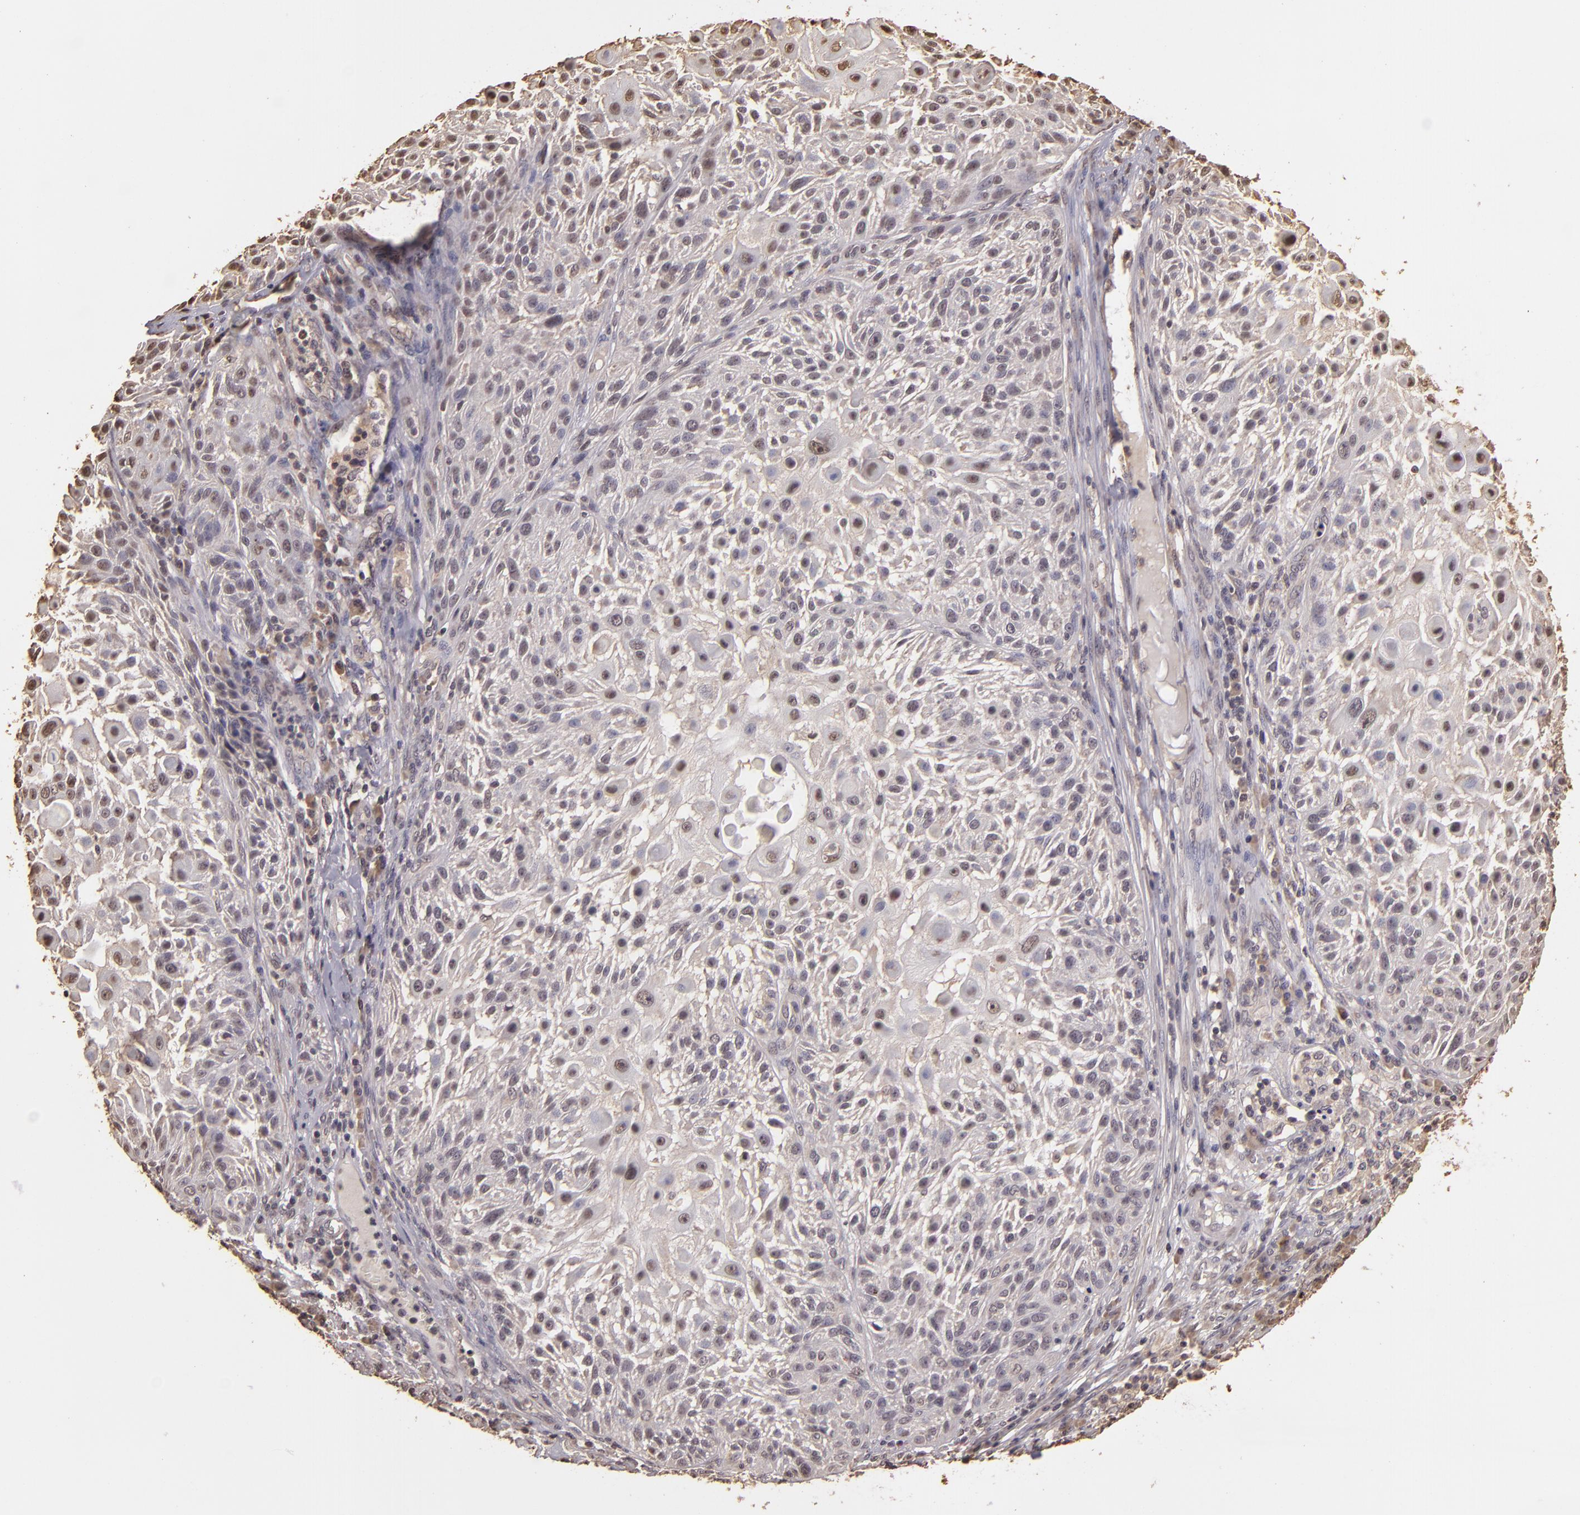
{"staining": {"intensity": "negative", "quantity": "none", "location": "none"}, "tissue": "skin cancer", "cell_type": "Tumor cells", "image_type": "cancer", "snomed": [{"axis": "morphology", "description": "Squamous cell carcinoma, NOS"}, {"axis": "topography", "description": "Skin"}], "caption": "This is an IHC micrograph of skin cancer. There is no positivity in tumor cells.", "gene": "ARPC2", "patient": {"sex": "female", "age": 89}}